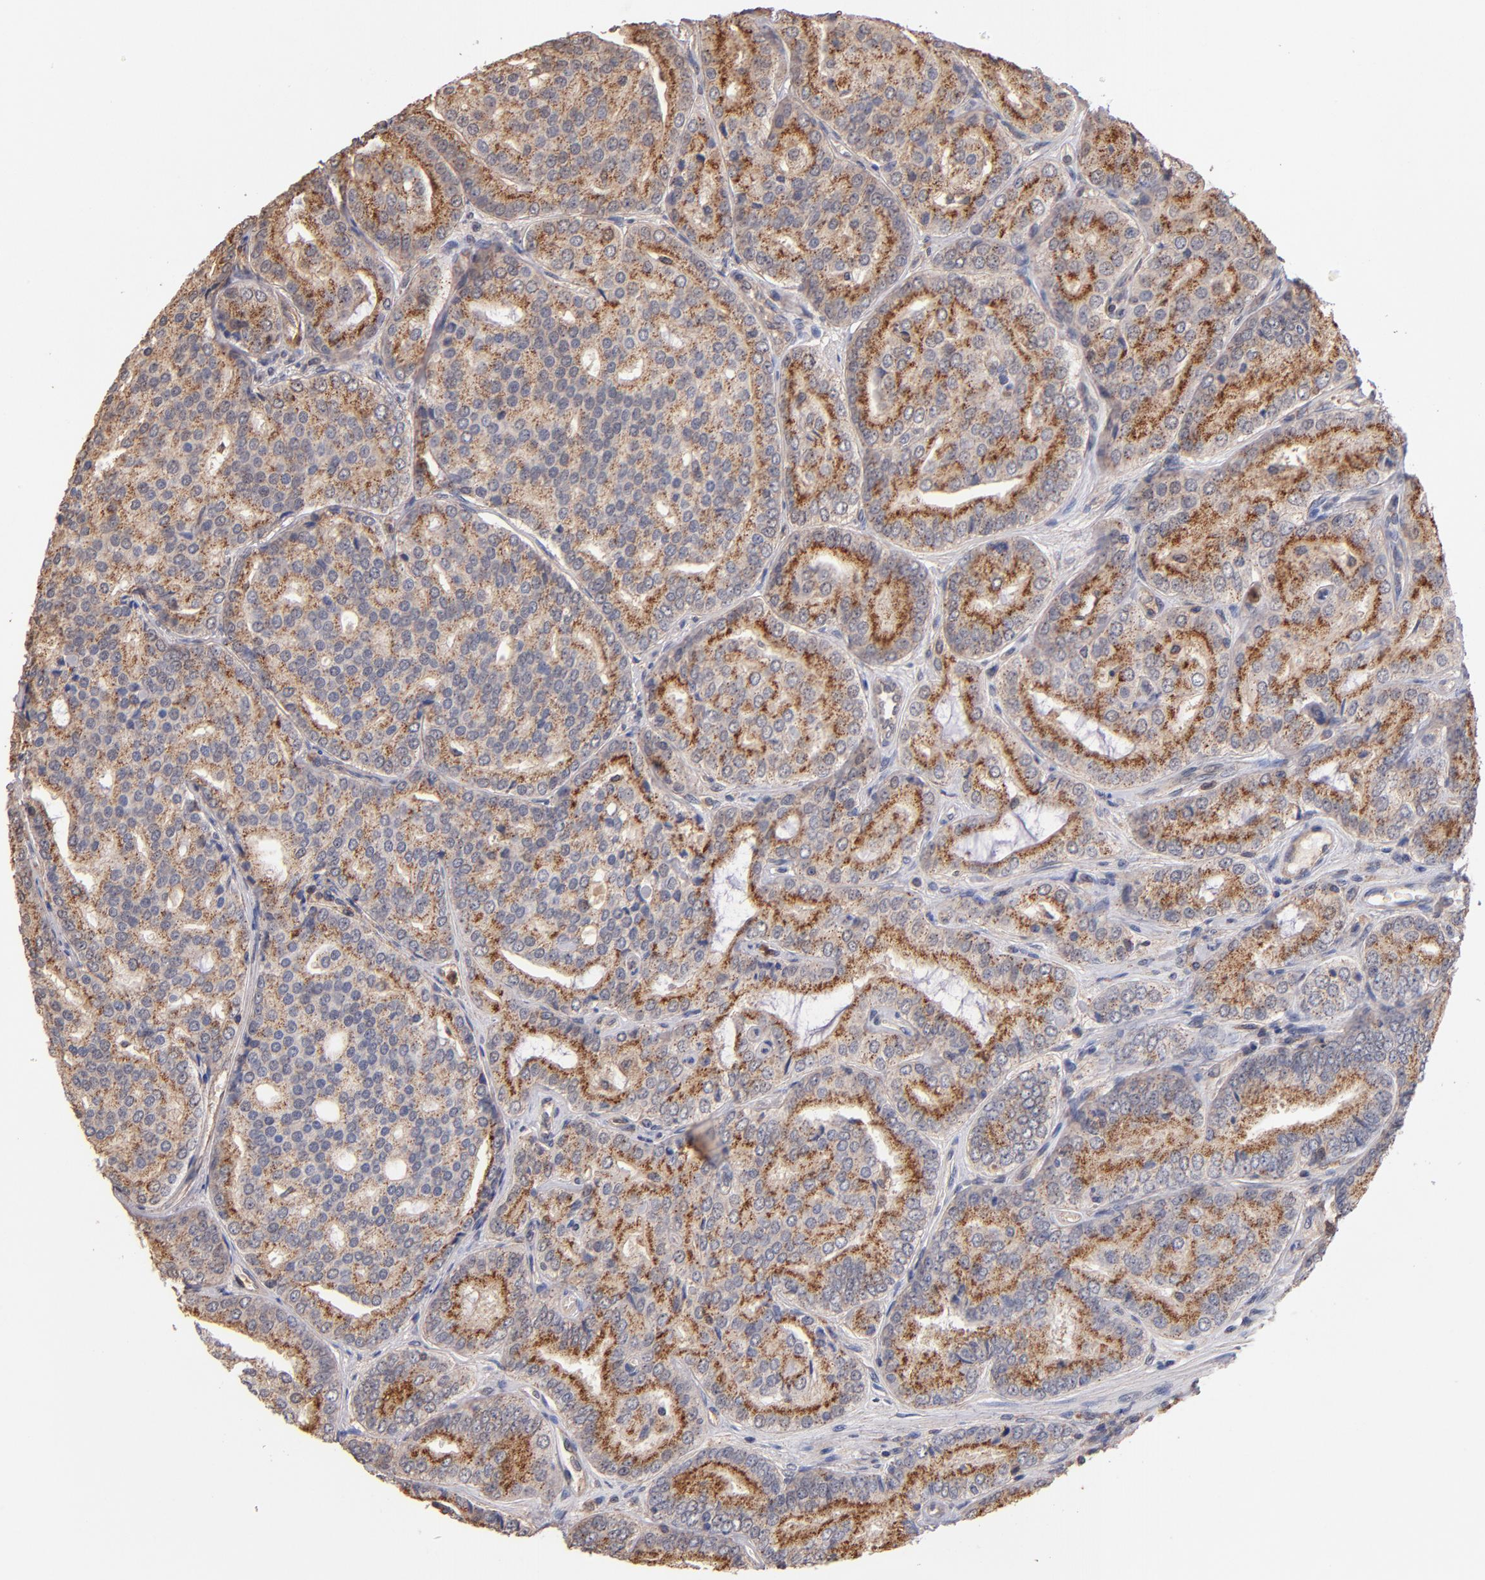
{"staining": {"intensity": "moderate", "quantity": ">75%", "location": "cytoplasmic/membranous"}, "tissue": "prostate cancer", "cell_type": "Tumor cells", "image_type": "cancer", "snomed": [{"axis": "morphology", "description": "Adenocarcinoma, High grade"}, {"axis": "topography", "description": "Prostate"}], "caption": "This is an image of IHC staining of adenocarcinoma (high-grade) (prostate), which shows moderate positivity in the cytoplasmic/membranous of tumor cells.", "gene": "RO60", "patient": {"sex": "male", "age": 64}}